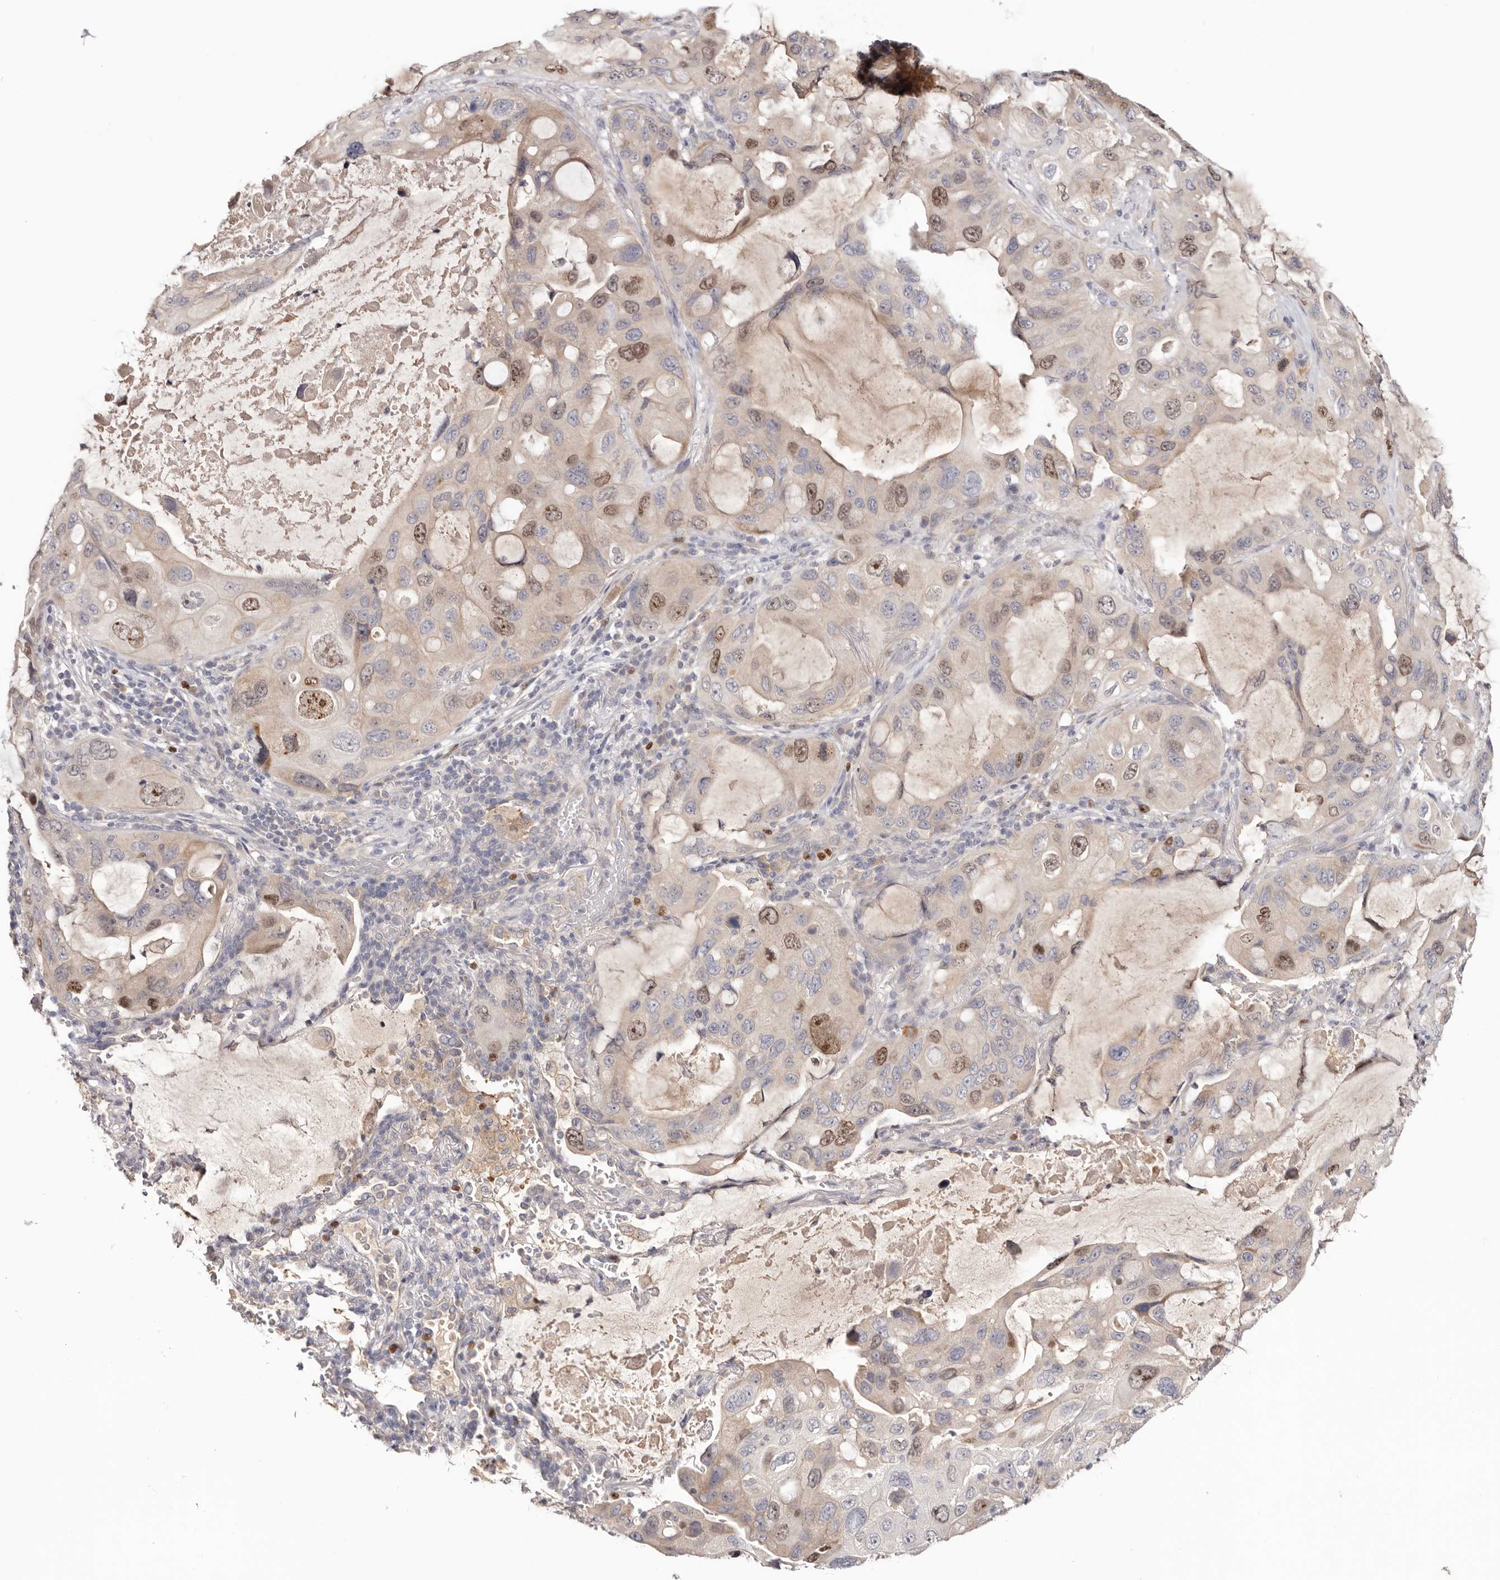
{"staining": {"intensity": "moderate", "quantity": "<25%", "location": "nuclear"}, "tissue": "lung cancer", "cell_type": "Tumor cells", "image_type": "cancer", "snomed": [{"axis": "morphology", "description": "Squamous cell carcinoma, NOS"}, {"axis": "topography", "description": "Lung"}], "caption": "Tumor cells show moderate nuclear expression in about <25% of cells in lung cancer.", "gene": "CCDC190", "patient": {"sex": "female", "age": 73}}